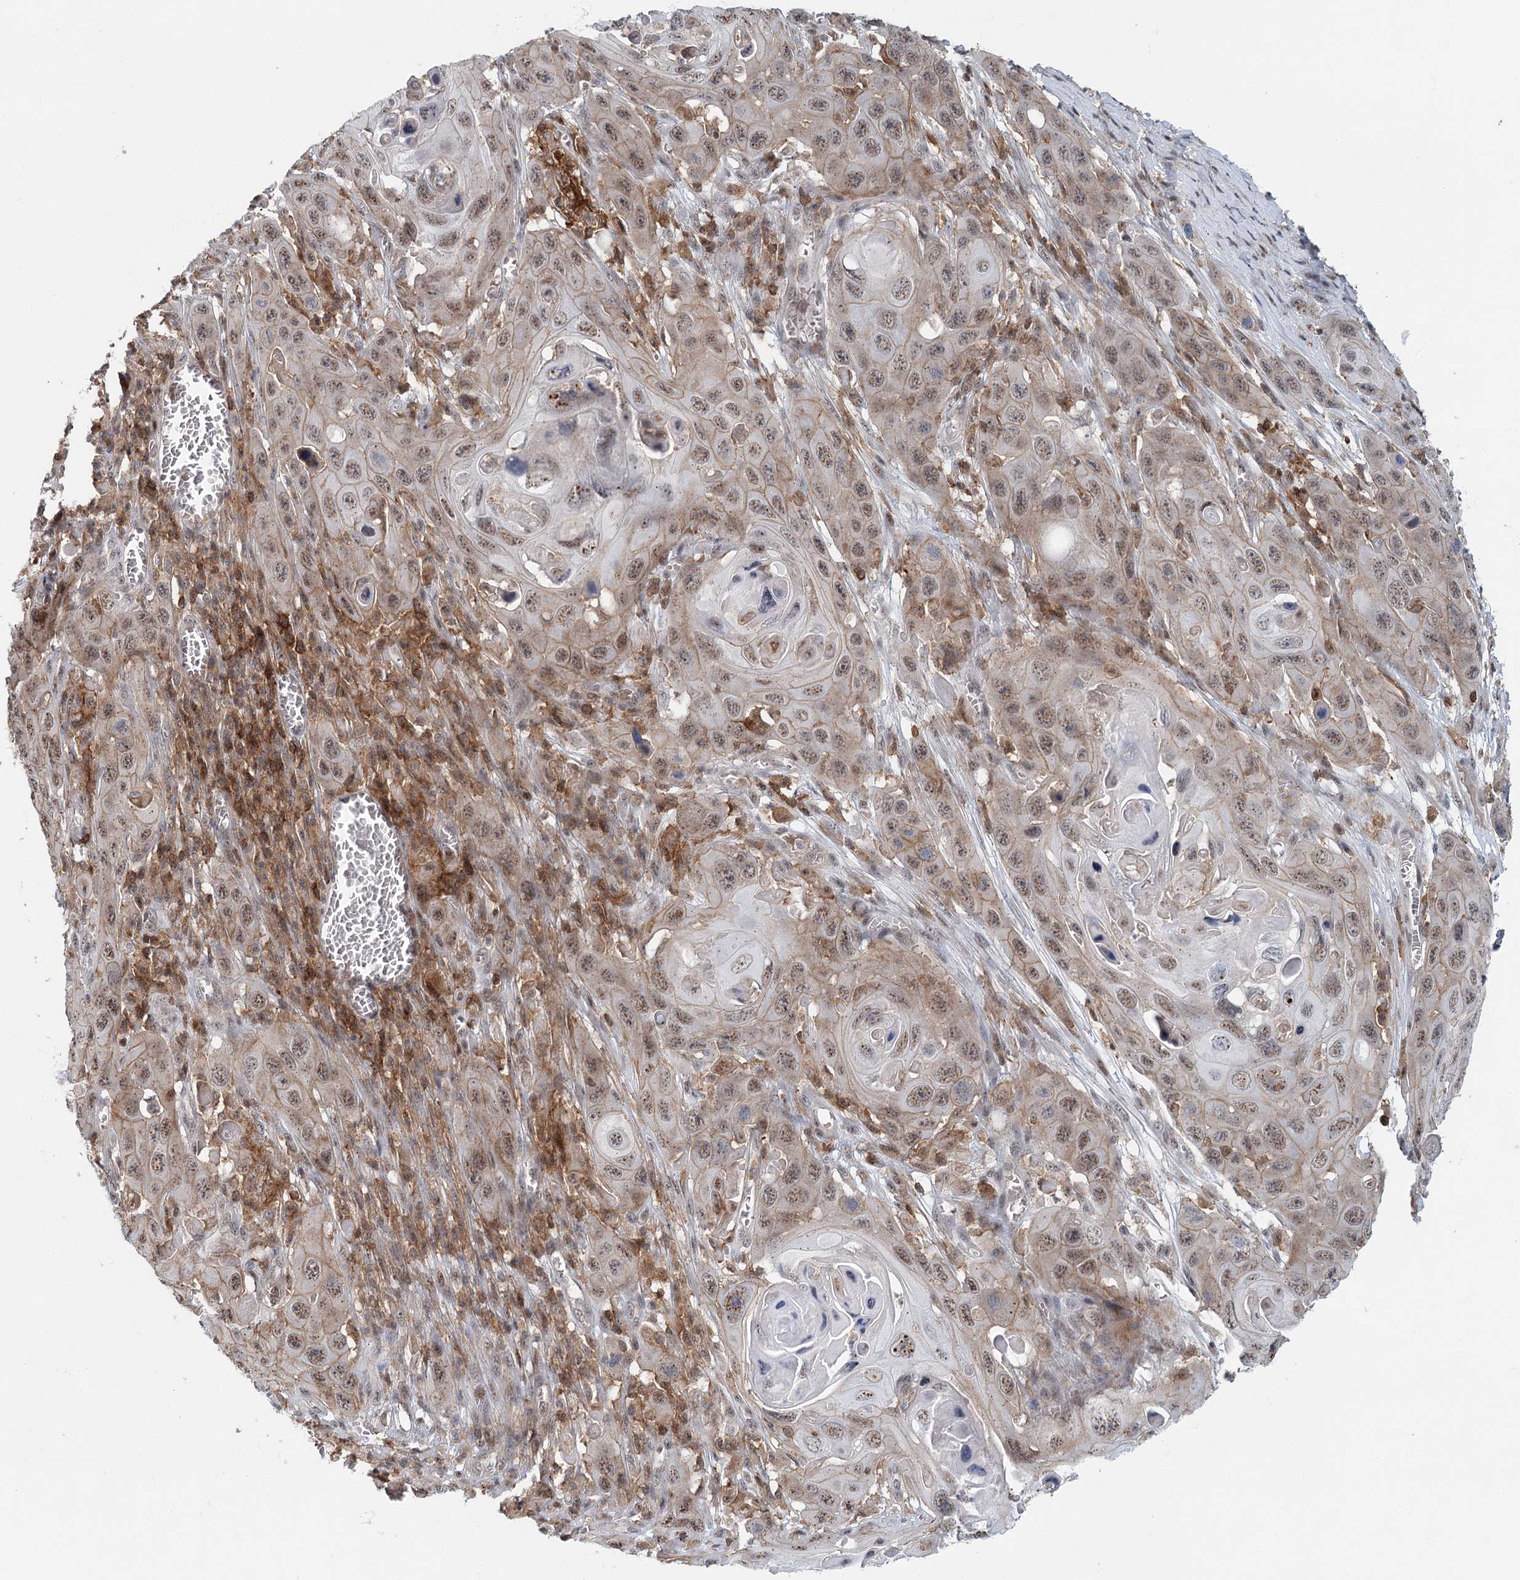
{"staining": {"intensity": "weak", "quantity": ">75%", "location": "cytoplasmic/membranous,nuclear"}, "tissue": "skin cancer", "cell_type": "Tumor cells", "image_type": "cancer", "snomed": [{"axis": "morphology", "description": "Squamous cell carcinoma, NOS"}, {"axis": "topography", "description": "Skin"}], "caption": "Brown immunohistochemical staining in skin squamous cell carcinoma reveals weak cytoplasmic/membranous and nuclear positivity in about >75% of tumor cells.", "gene": "CDC42SE2", "patient": {"sex": "male", "age": 55}}